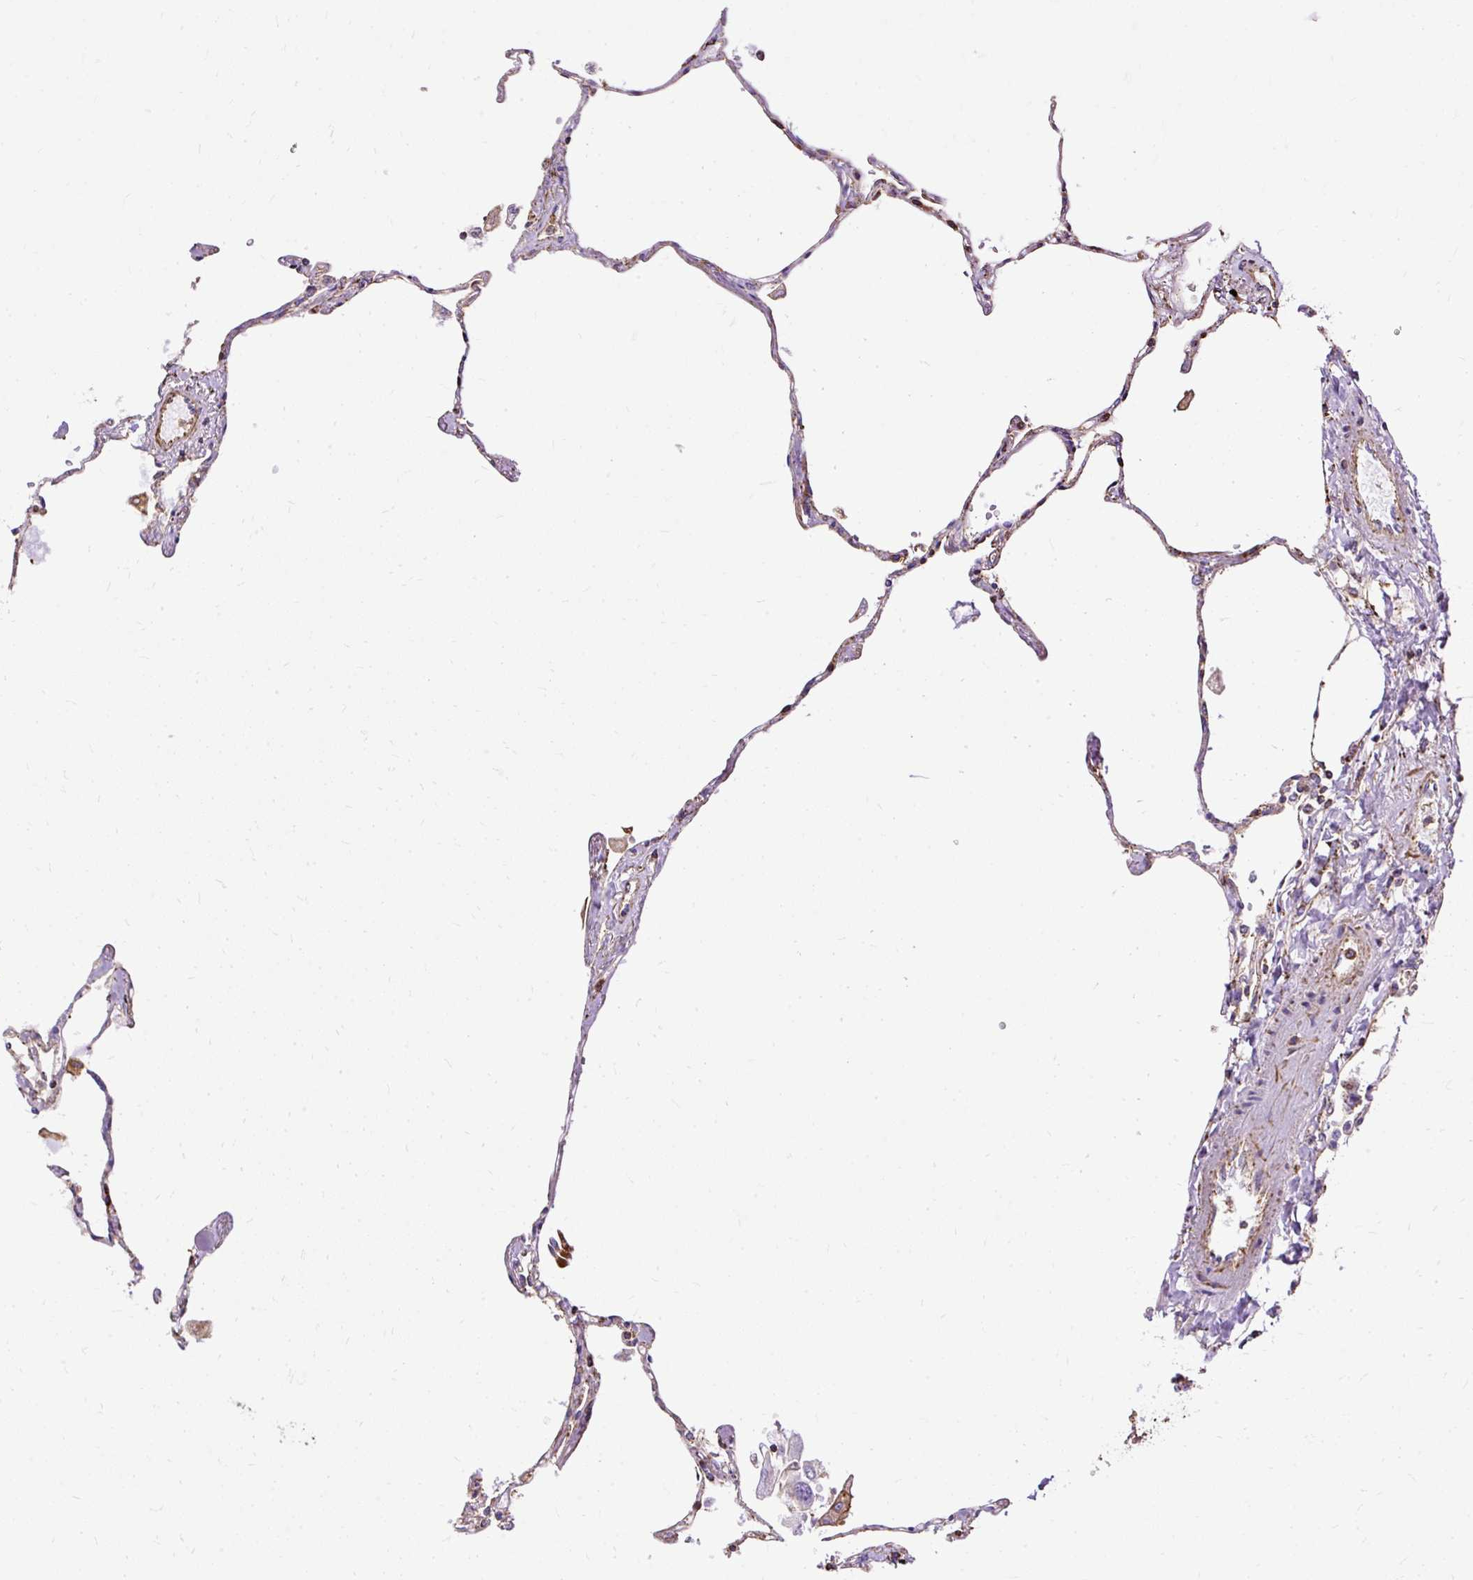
{"staining": {"intensity": "weak", "quantity": "<25%", "location": "cytoplasmic/membranous"}, "tissue": "lung", "cell_type": "Alveolar cells", "image_type": "normal", "snomed": [{"axis": "morphology", "description": "Normal tissue, NOS"}, {"axis": "topography", "description": "Lung"}], "caption": "Immunohistochemistry (IHC) image of benign human lung stained for a protein (brown), which demonstrates no positivity in alveolar cells. (Brightfield microscopy of DAB (3,3'-diaminobenzidine) IHC at high magnification).", "gene": "KLHL11", "patient": {"sex": "female", "age": 67}}